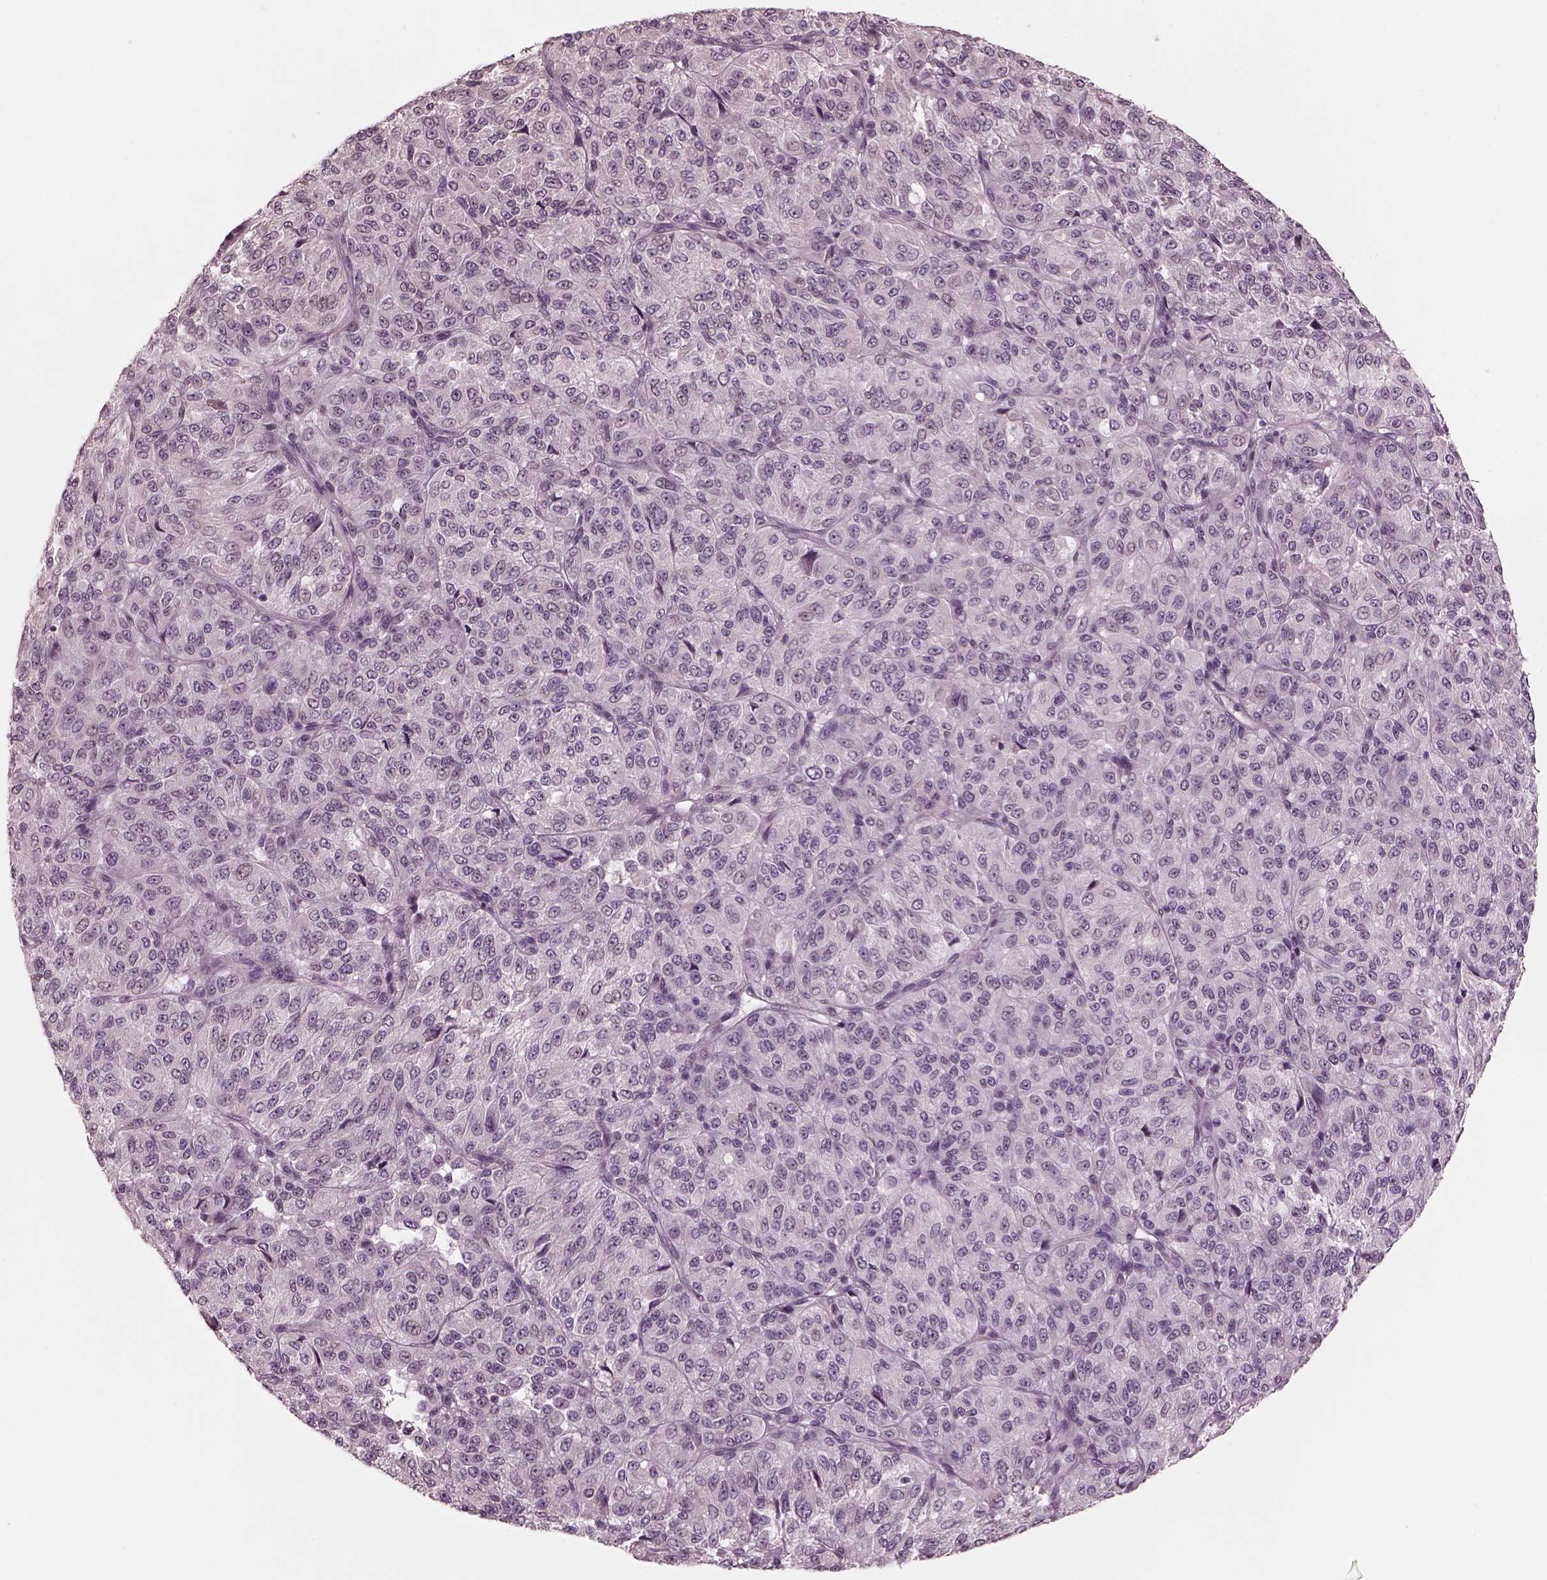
{"staining": {"intensity": "negative", "quantity": "none", "location": "none"}, "tissue": "melanoma", "cell_type": "Tumor cells", "image_type": "cancer", "snomed": [{"axis": "morphology", "description": "Malignant melanoma, Metastatic site"}, {"axis": "topography", "description": "Brain"}], "caption": "A high-resolution histopathology image shows immunohistochemistry staining of malignant melanoma (metastatic site), which displays no significant positivity in tumor cells.", "gene": "RCVRN", "patient": {"sex": "female", "age": 56}}